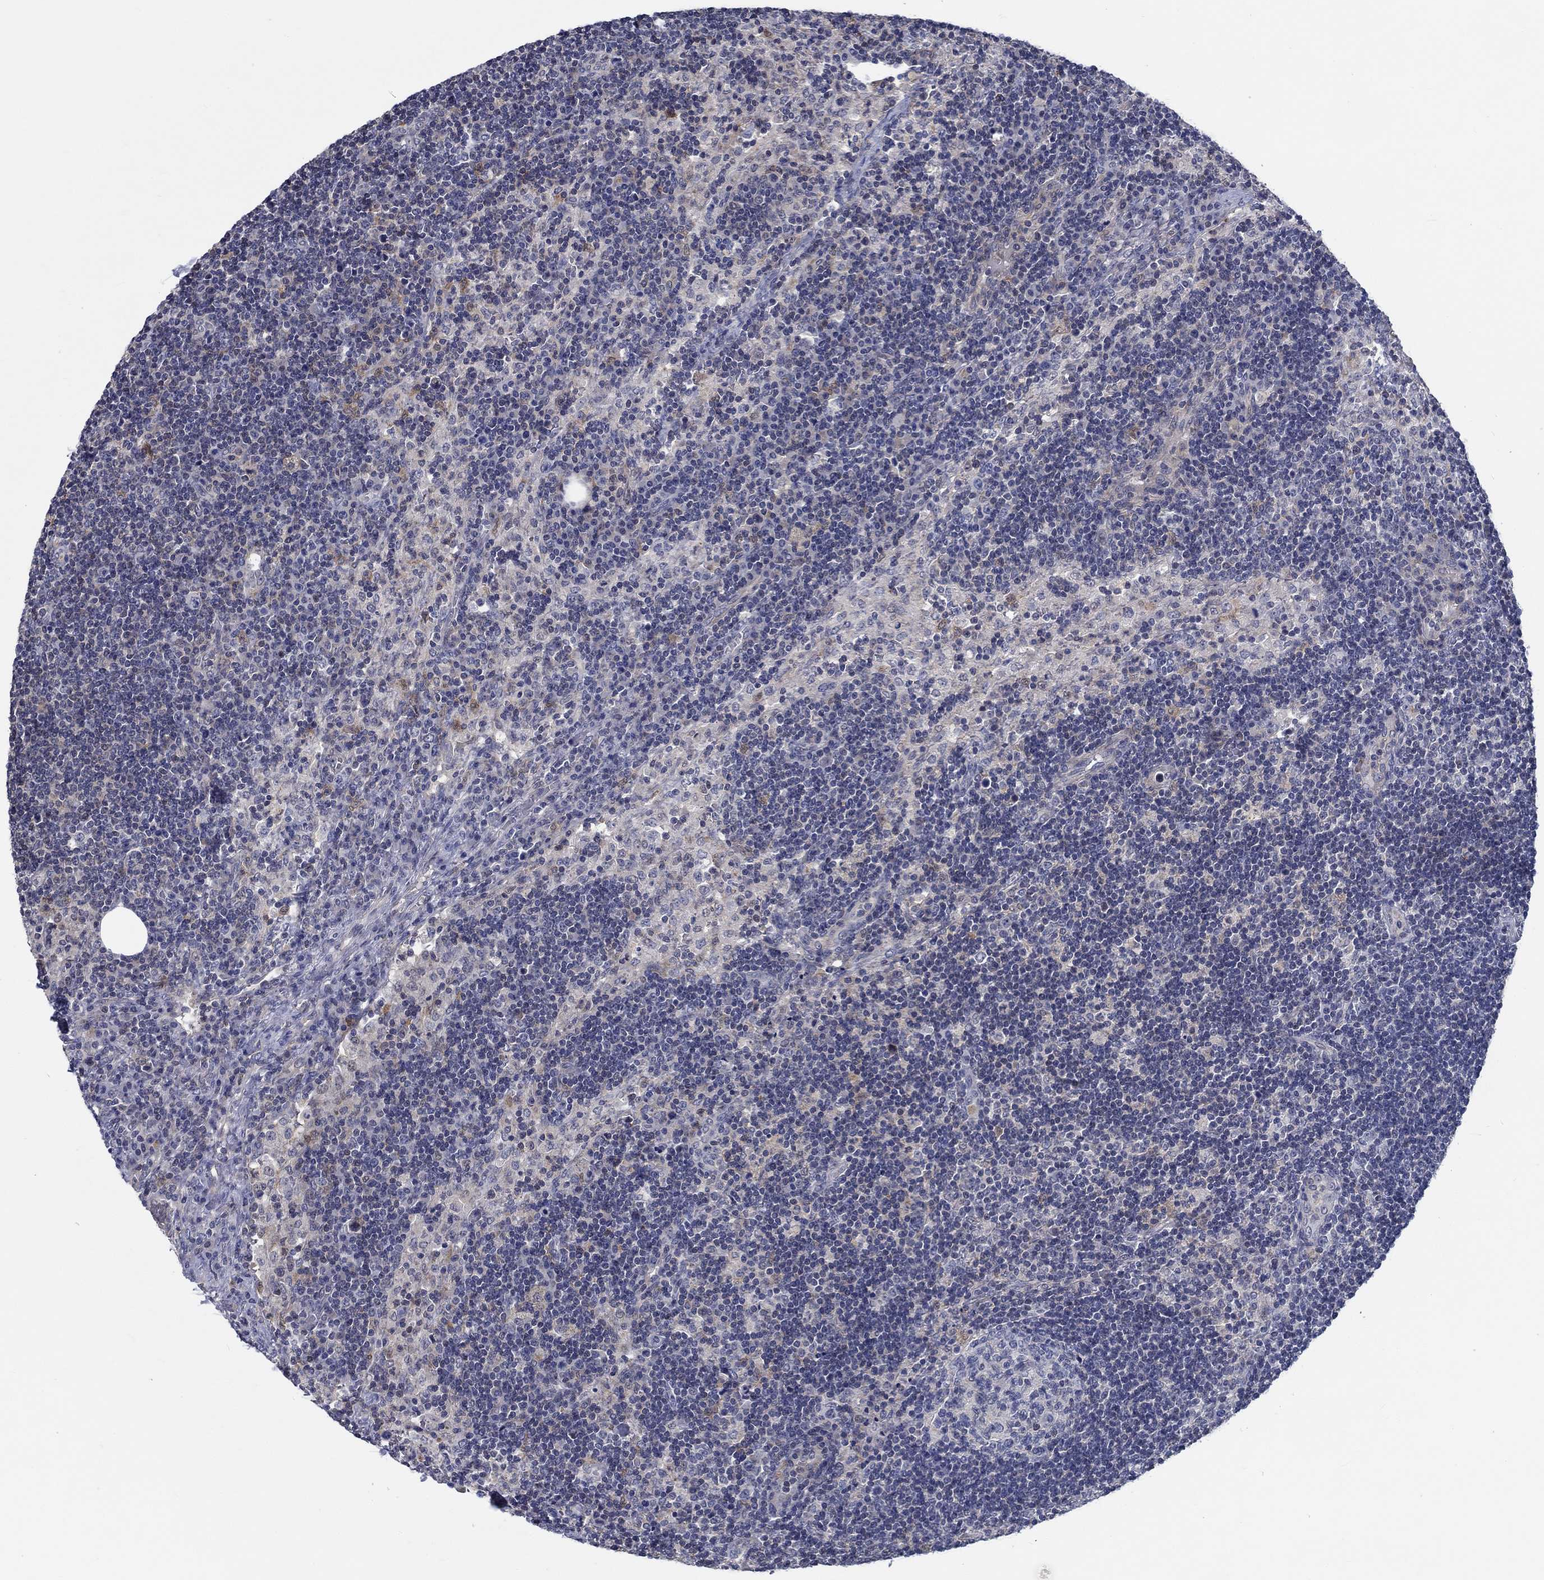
{"staining": {"intensity": "negative", "quantity": "none", "location": "none"}, "tissue": "lymph node", "cell_type": "Germinal center cells", "image_type": "normal", "snomed": [{"axis": "morphology", "description": "Normal tissue, NOS"}, {"axis": "topography", "description": "Lymph node"}], "caption": "Immunohistochemical staining of normal lymph node displays no significant staining in germinal center cells. (Immunohistochemistry (ihc), brightfield microscopy, high magnification).", "gene": "MYBPC1", "patient": {"sex": "male", "age": 63}}